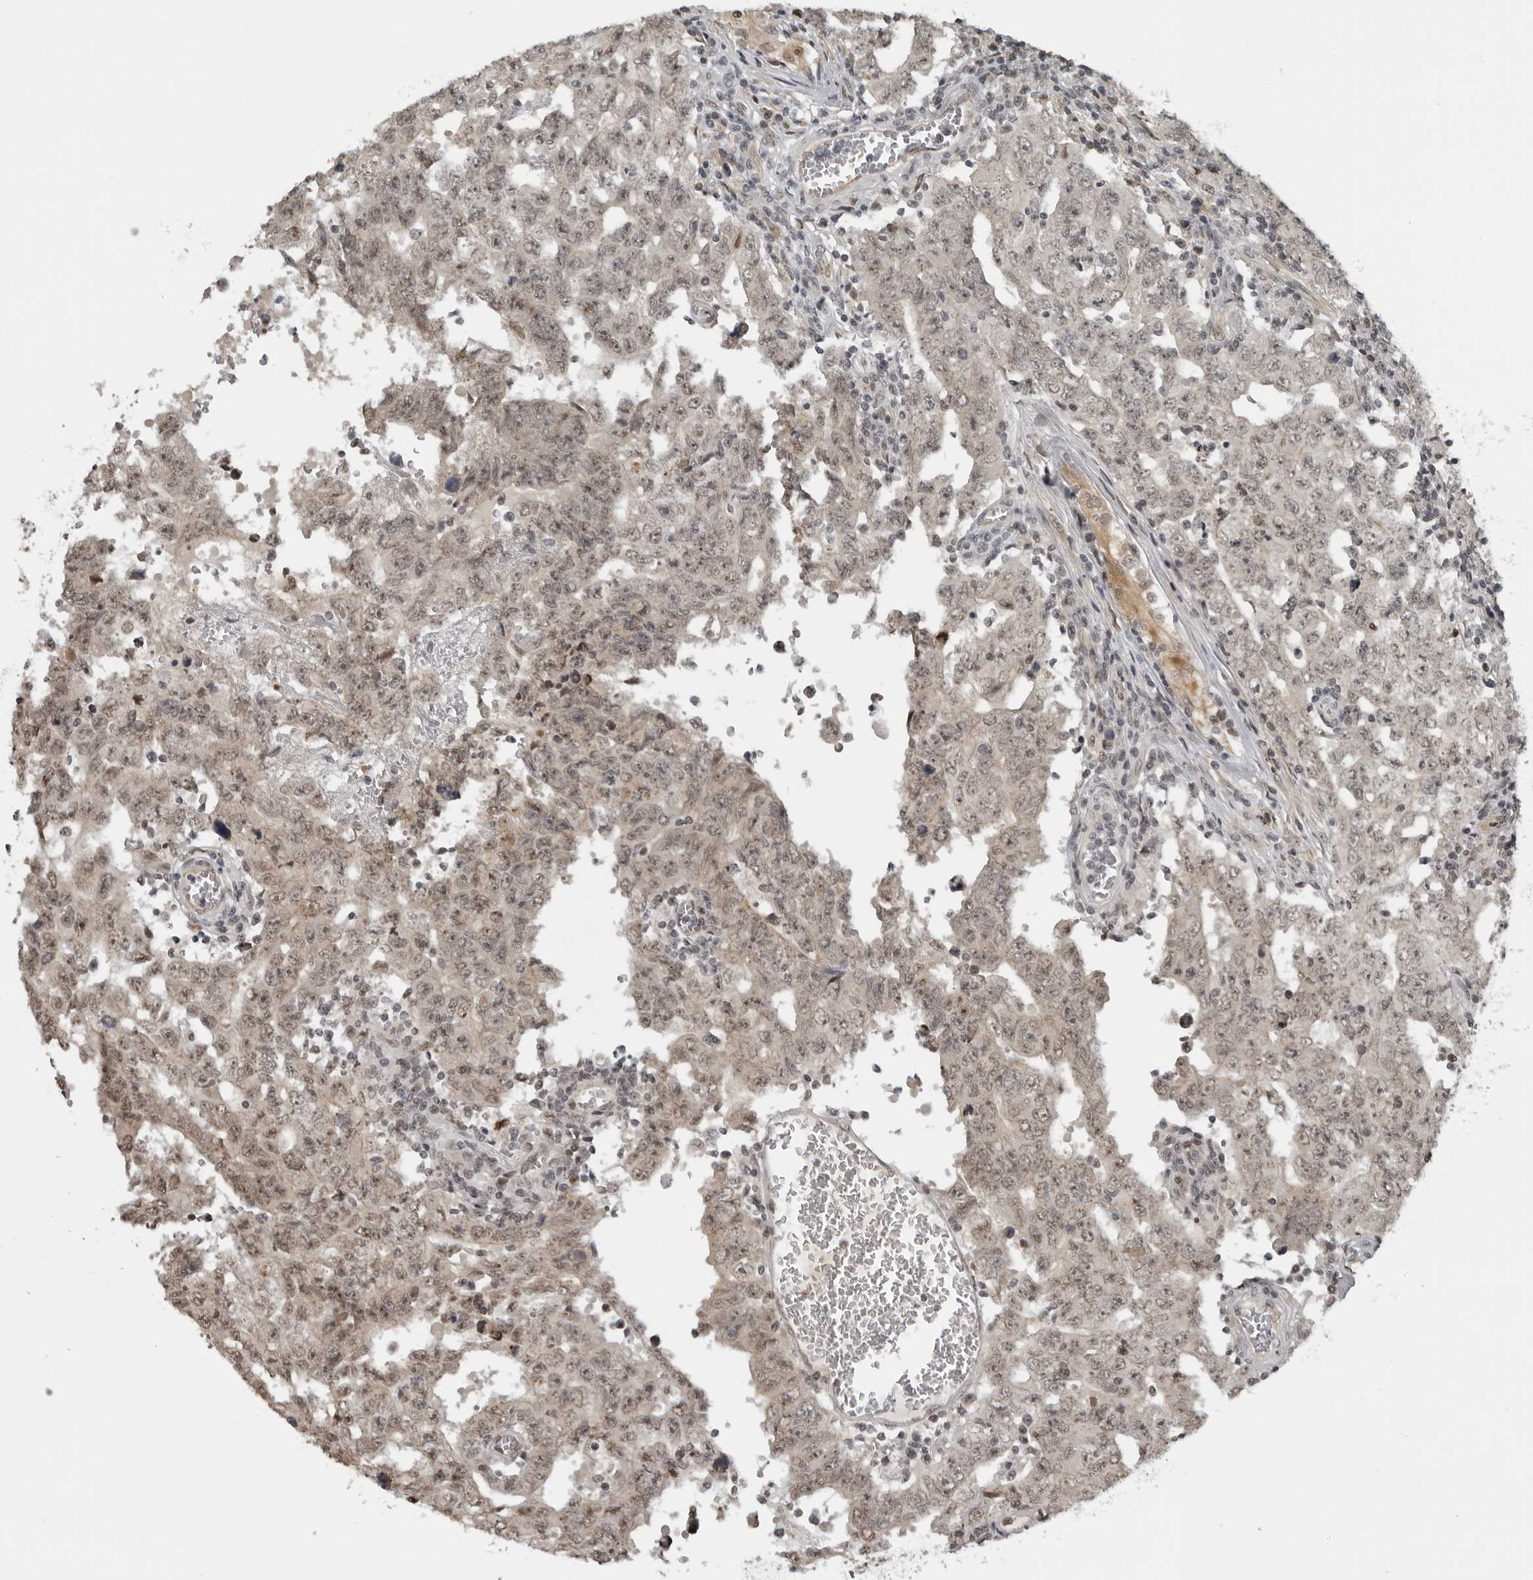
{"staining": {"intensity": "moderate", "quantity": ">75%", "location": "cytoplasmic/membranous,nuclear"}, "tissue": "testis cancer", "cell_type": "Tumor cells", "image_type": "cancer", "snomed": [{"axis": "morphology", "description": "Carcinoma, Embryonal, NOS"}, {"axis": "topography", "description": "Testis"}], "caption": "The immunohistochemical stain shows moderate cytoplasmic/membranous and nuclear expression in tumor cells of testis cancer tissue. The protein is stained brown, and the nuclei are stained in blue (DAB (3,3'-diaminobenzidine) IHC with brightfield microscopy, high magnification).", "gene": "MAF", "patient": {"sex": "male", "age": 26}}